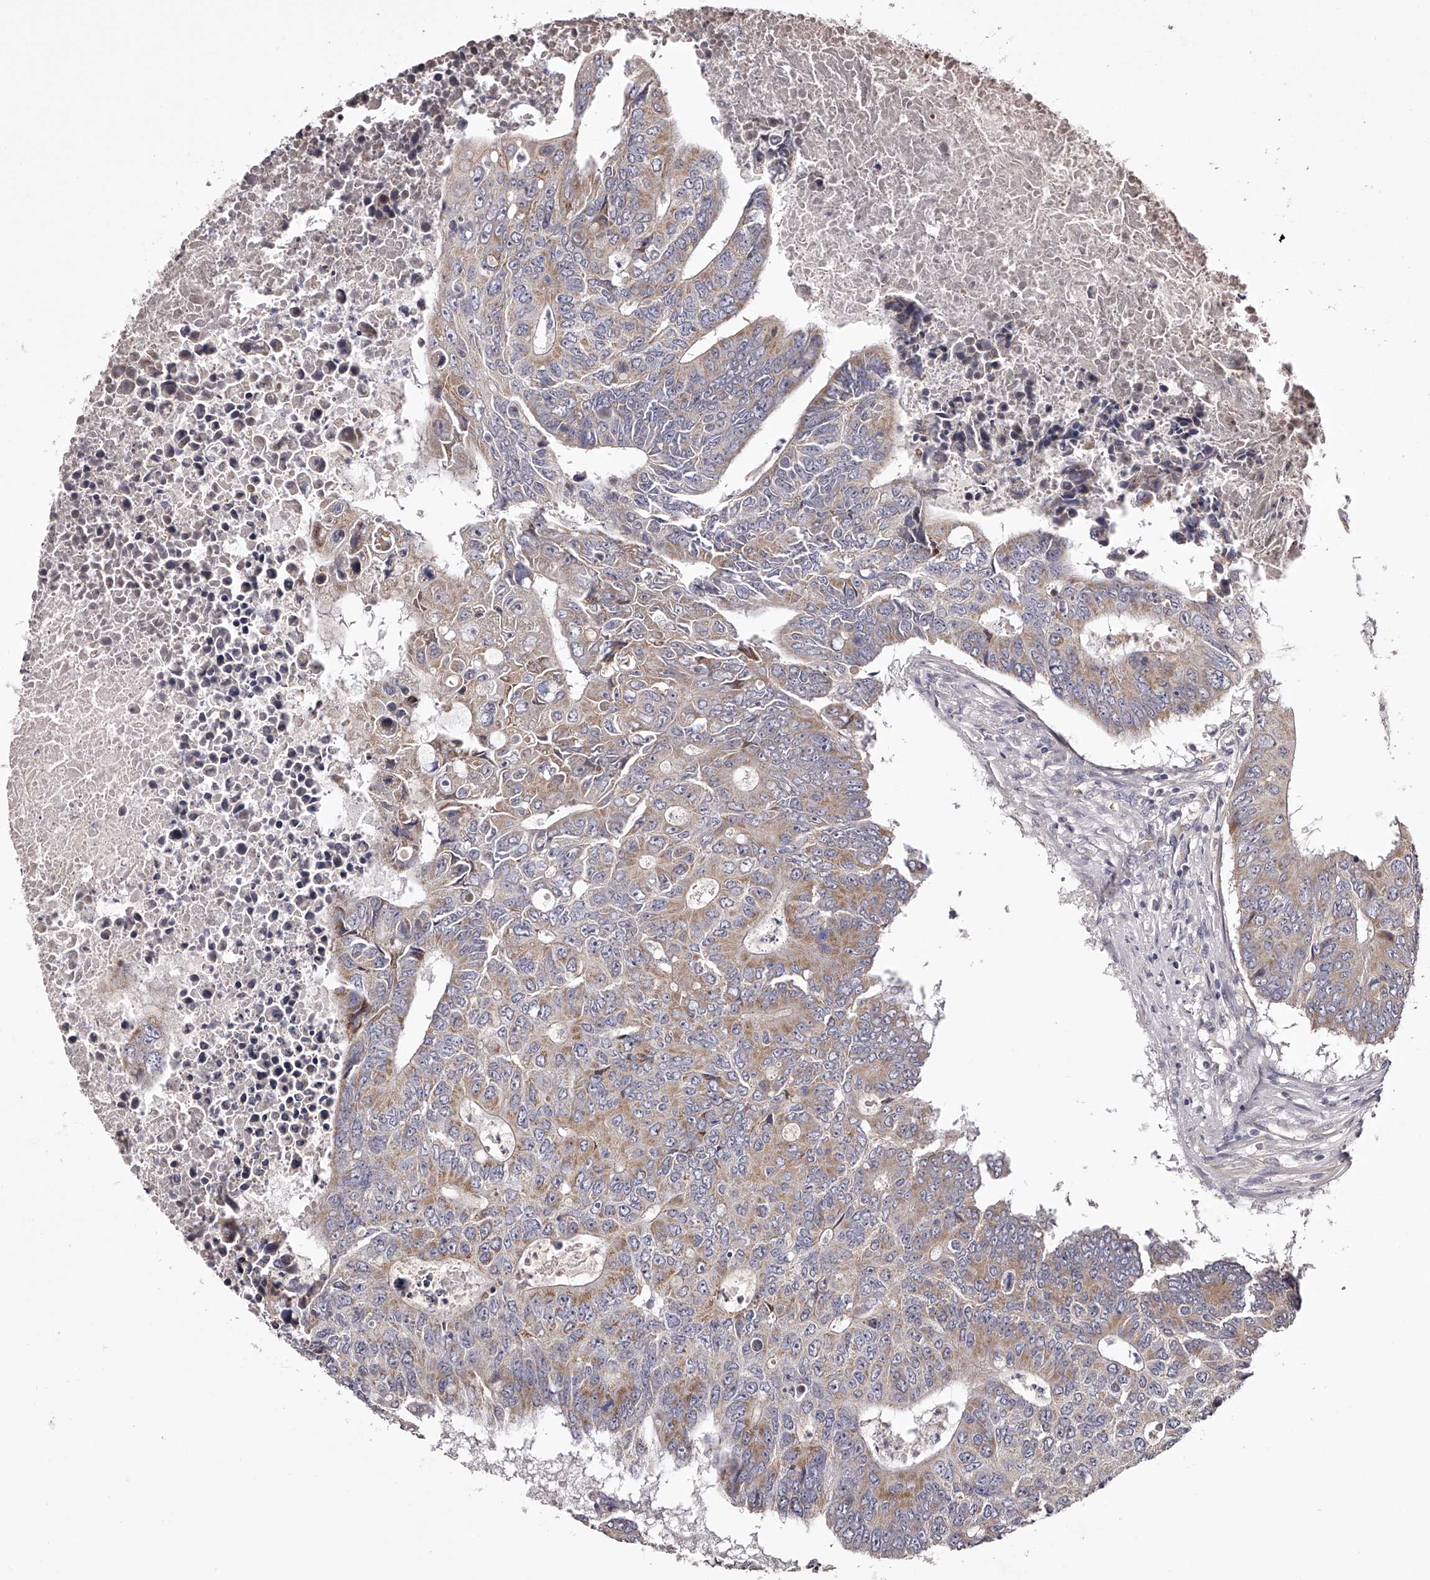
{"staining": {"intensity": "weak", "quantity": "25%-75%", "location": "cytoplasmic/membranous"}, "tissue": "colorectal cancer", "cell_type": "Tumor cells", "image_type": "cancer", "snomed": [{"axis": "morphology", "description": "Adenocarcinoma, NOS"}, {"axis": "topography", "description": "Colon"}], "caption": "Immunohistochemistry of colorectal adenocarcinoma reveals low levels of weak cytoplasmic/membranous staining in approximately 25%-75% of tumor cells.", "gene": "ODF2L", "patient": {"sex": "male", "age": 87}}